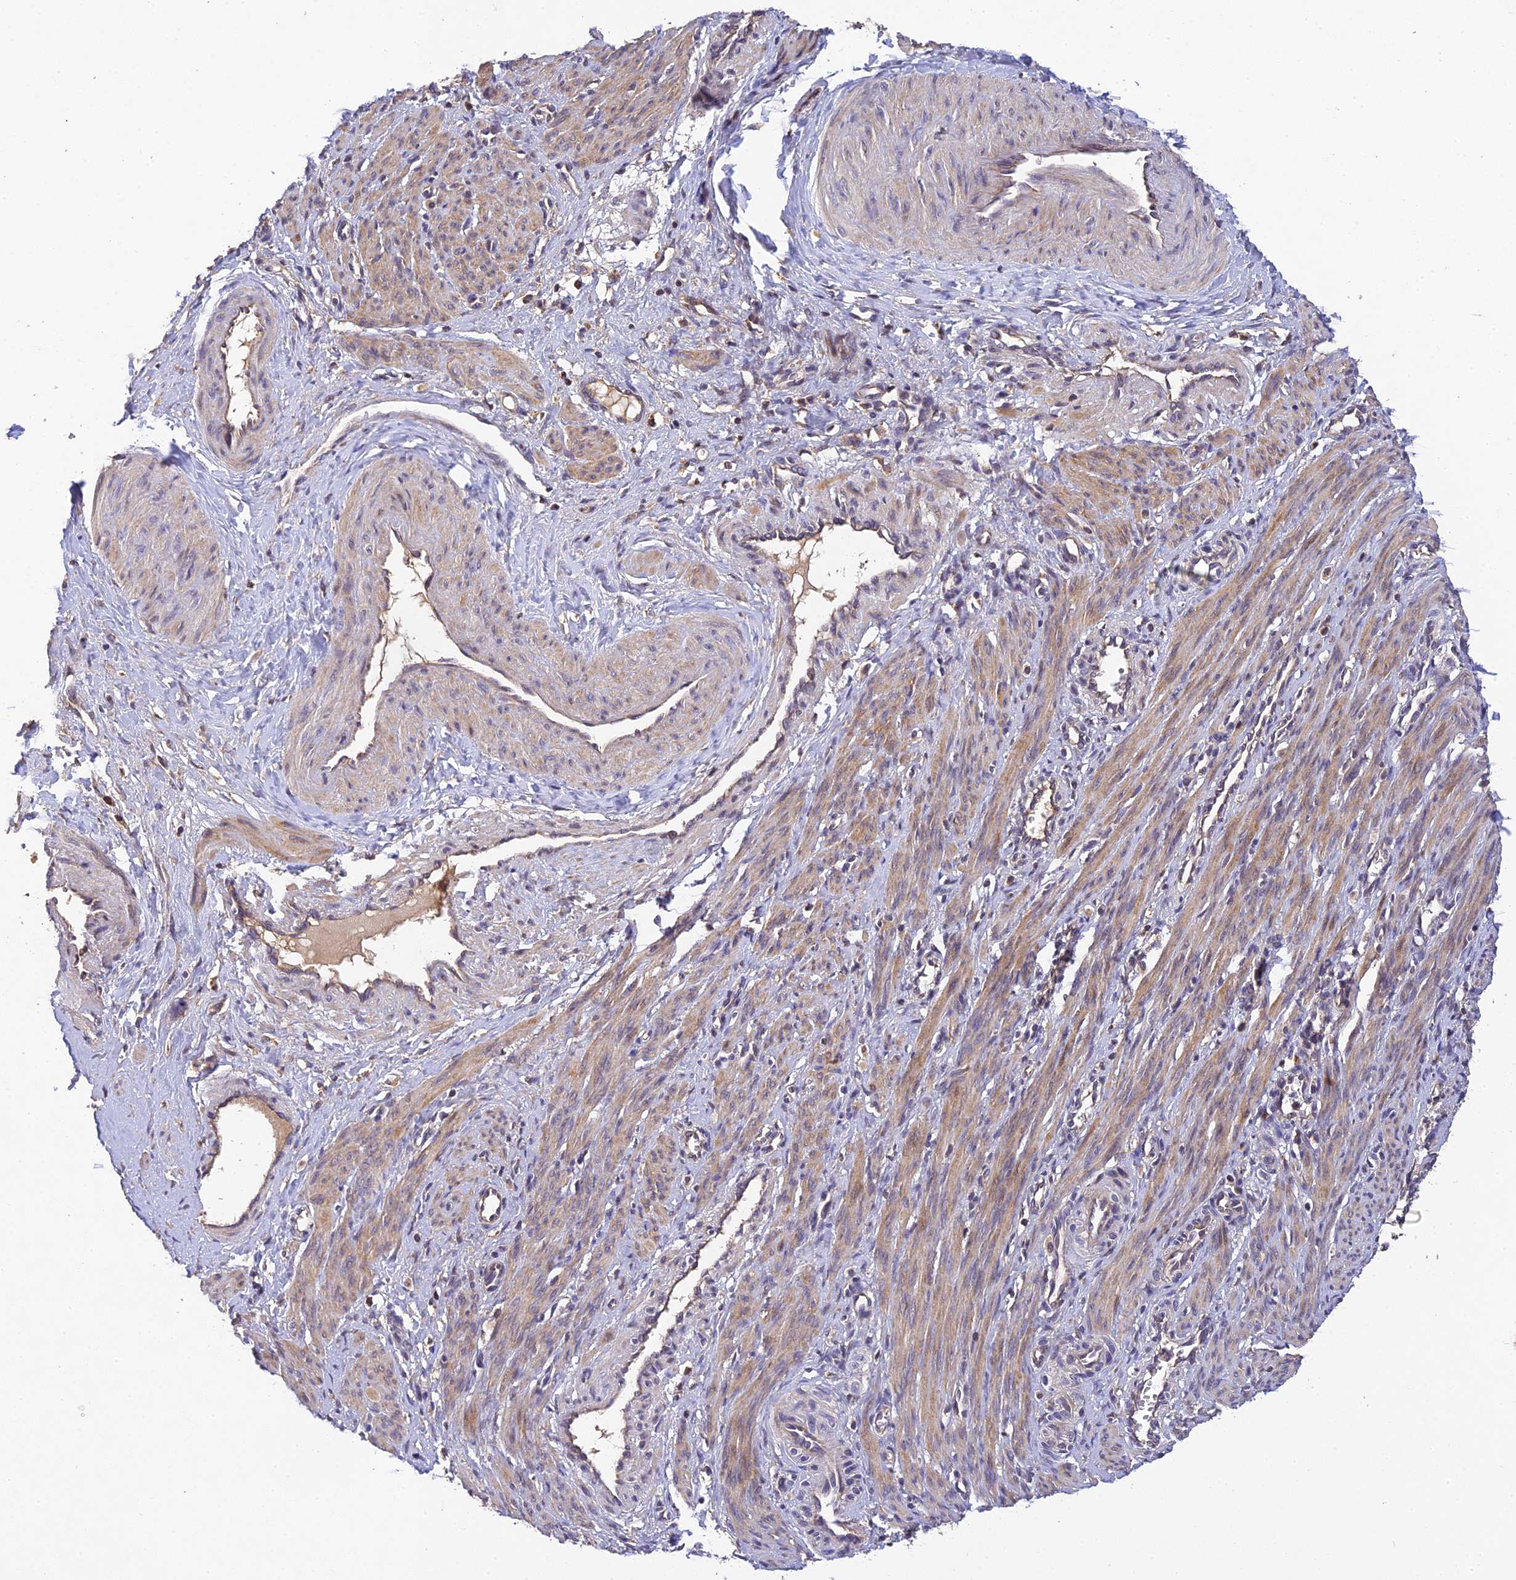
{"staining": {"intensity": "moderate", "quantity": "25%-75%", "location": "cytoplasmic/membranous"}, "tissue": "smooth muscle", "cell_type": "Smooth muscle cells", "image_type": "normal", "snomed": [{"axis": "morphology", "description": "Normal tissue, NOS"}, {"axis": "topography", "description": "Endometrium"}], "caption": "High-power microscopy captured an IHC photomicrograph of benign smooth muscle, revealing moderate cytoplasmic/membranous expression in approximately 25%-75% of smooth muscle cells.", "gene": "DENND5B", "patient": {"sex": "female", "age": 33}}